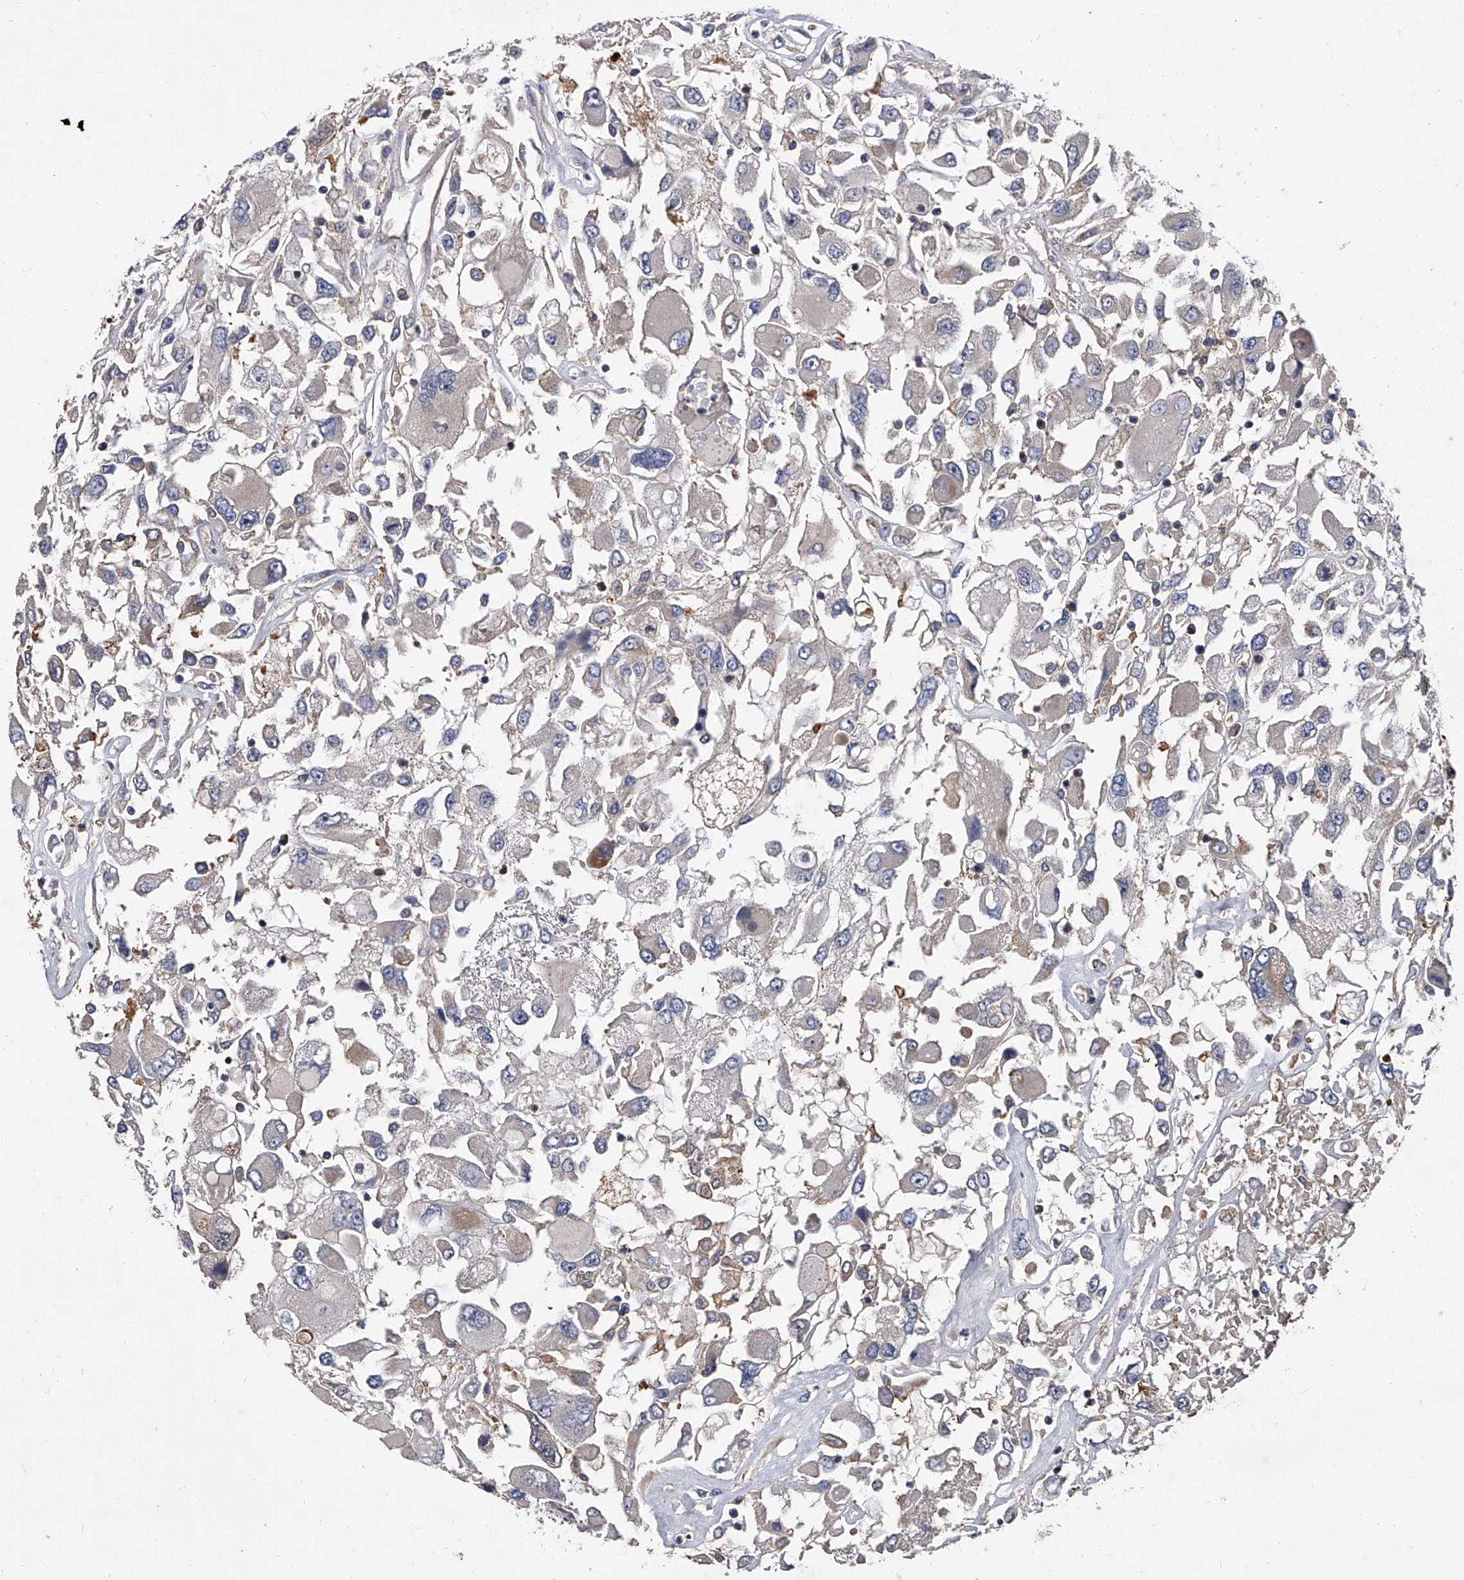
{"staining": {"intensity": "weak", "quantity": "<25%", "location": "cytoplasmic/membranous"}, "tissue": "renal cancer", "cell_type": "Tumor cells", "image_type": "cancer", "snomed": [{"axis": "morphology", "description": "Adenocarcinoma, NOS"}, {"axis": "topography", "description": "Kidney"}], "caption": "There is no significant staining in tumor cells of renal cancer.", "gene": "STK36", "patient": {"sex": "female", "age": 52}}